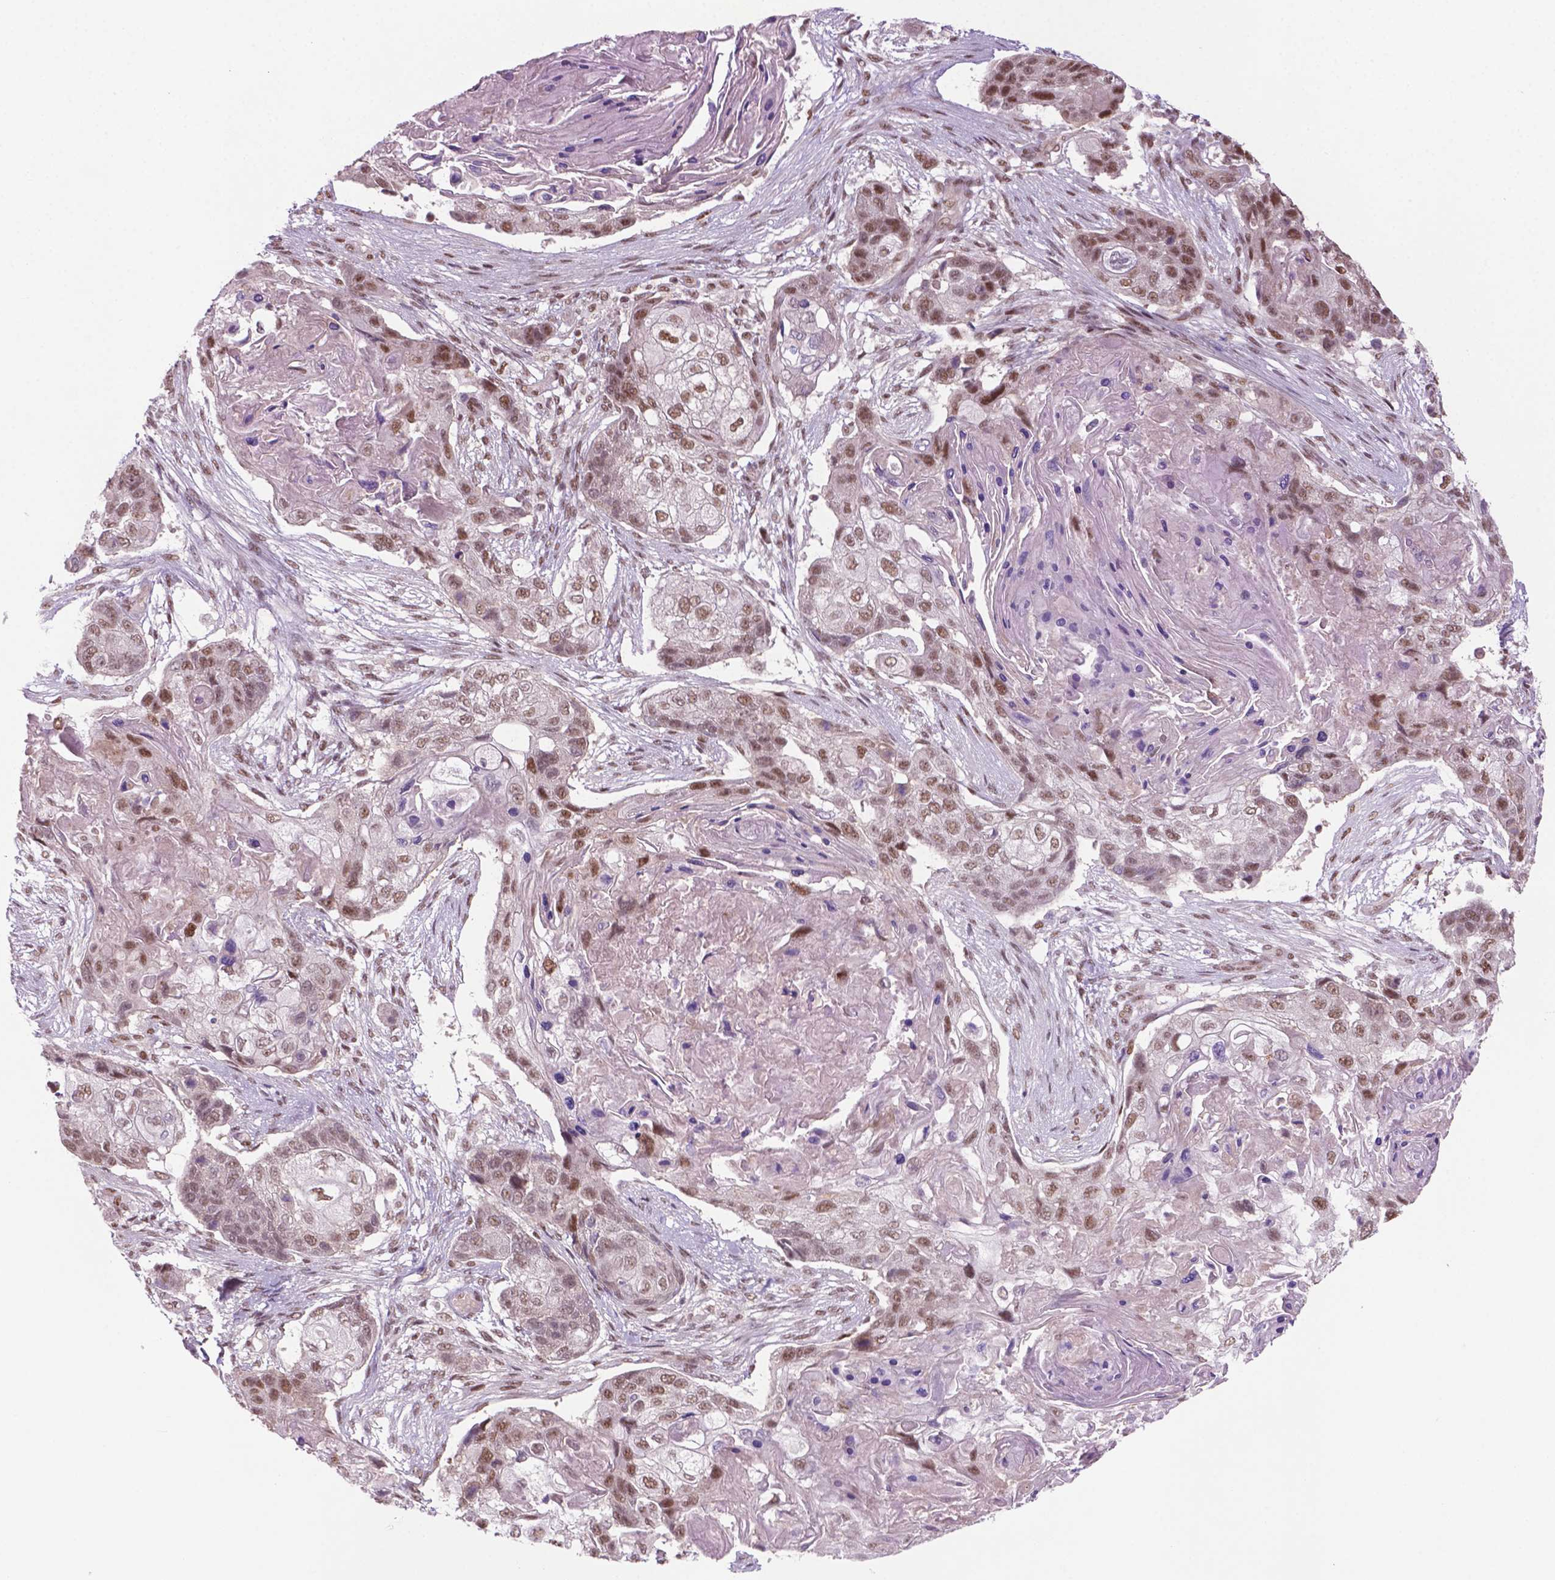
{"staining": {"intensity": "moderate", "quantity": ">75%", "location": "nuclear"}, "tissue": "lung cancer", "cell_type": "Tumor cells", "image_type": "cancer", "snomed": [{"axis": "morphology", "description": "Squamous cell carcinoma, NOS"}, {"axis": "topography", "description": "Lung"}], "caption": "A photomicrograph of lung cancer (squamous cell carcinoma) stained for a protein displays moderate nuclear brown staining in tumor cells.", "gene": "PHAX", "patient": {"sex": "male", "age": 69}}